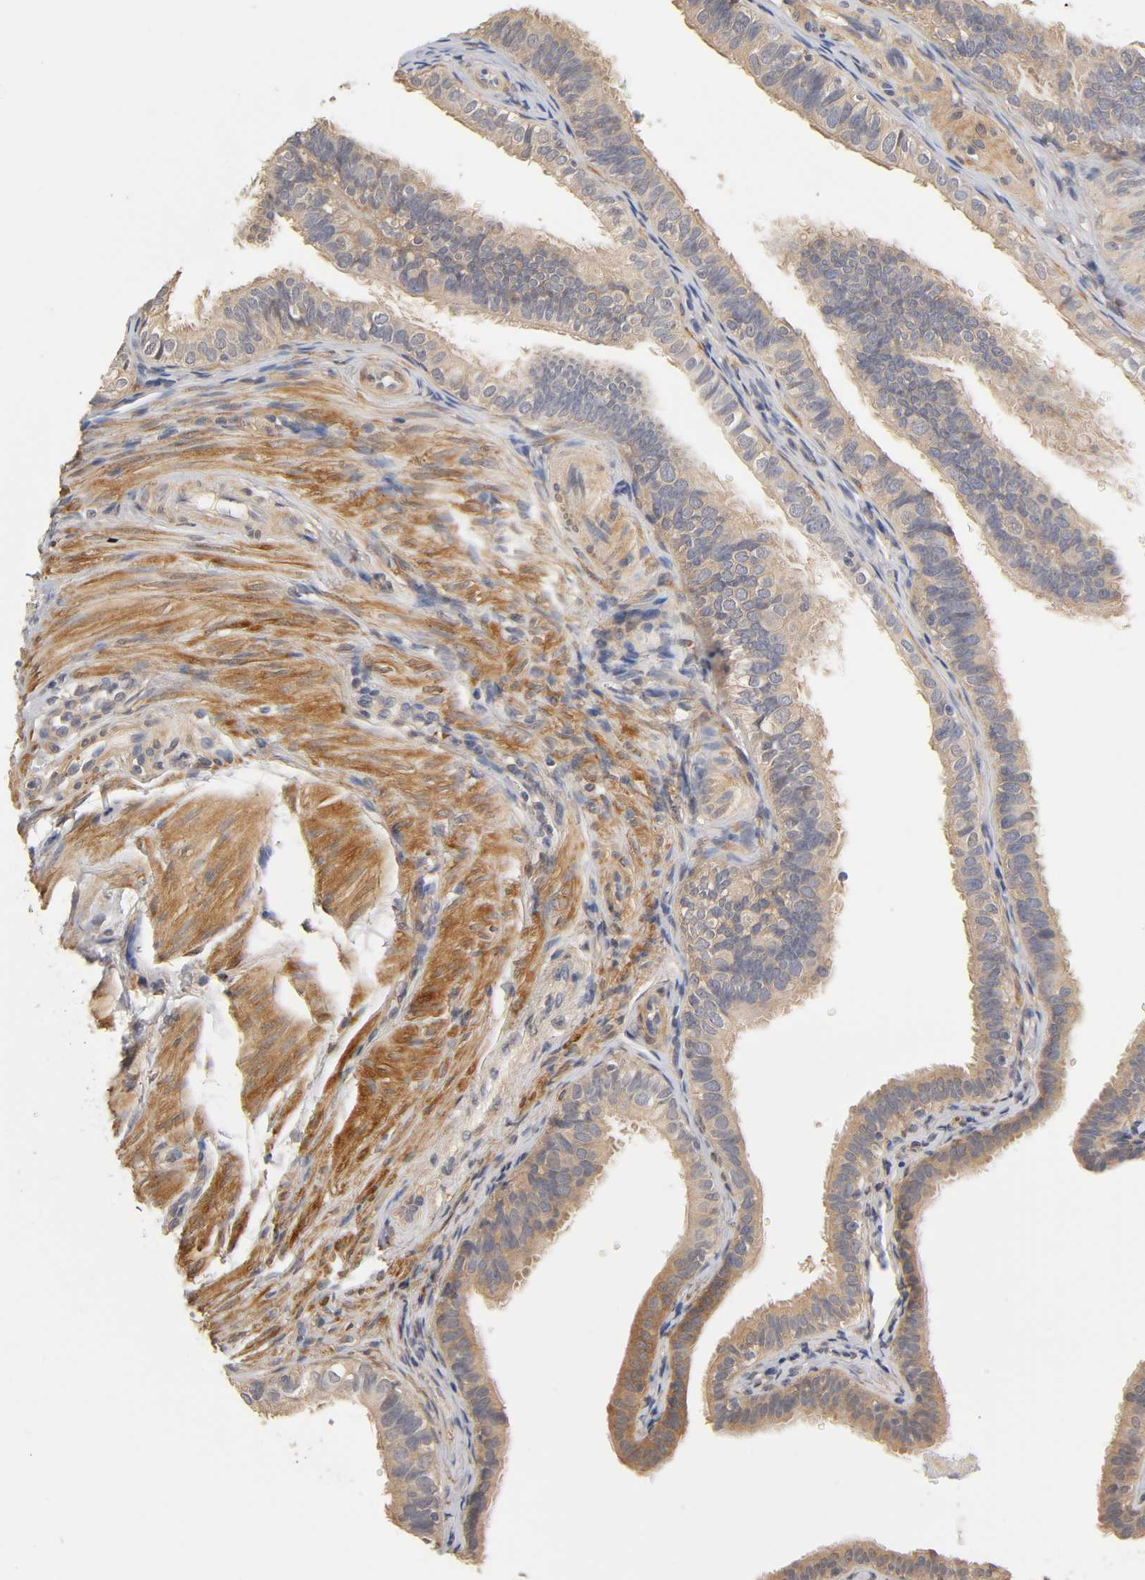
{"staining": {"intensity": "weak", "quantity": ">75%", "location": "cytoplasmic/membranous"}, "tissue": "fallopian tube", "cell_type": "Glandular cells", "image_type": "normal", "snomed": [{"axis": "morphology", "description": "Normal tissue, NOS"}, {"axis": "morphology", "description": "Dermoid, NOS"}, {"axis": "topography", "description": "Fallopian tube"}], "caption": "Fallopian tube stained with immunohistochemistry exhibits weak cytoplasmic/membranous positivity in approximately >75% of glandular cells. The protein is shown in brown color, while the nuclei are stained blue.", "gene": "PDE5A", "patient": {"sex": "female", "age": 33}}